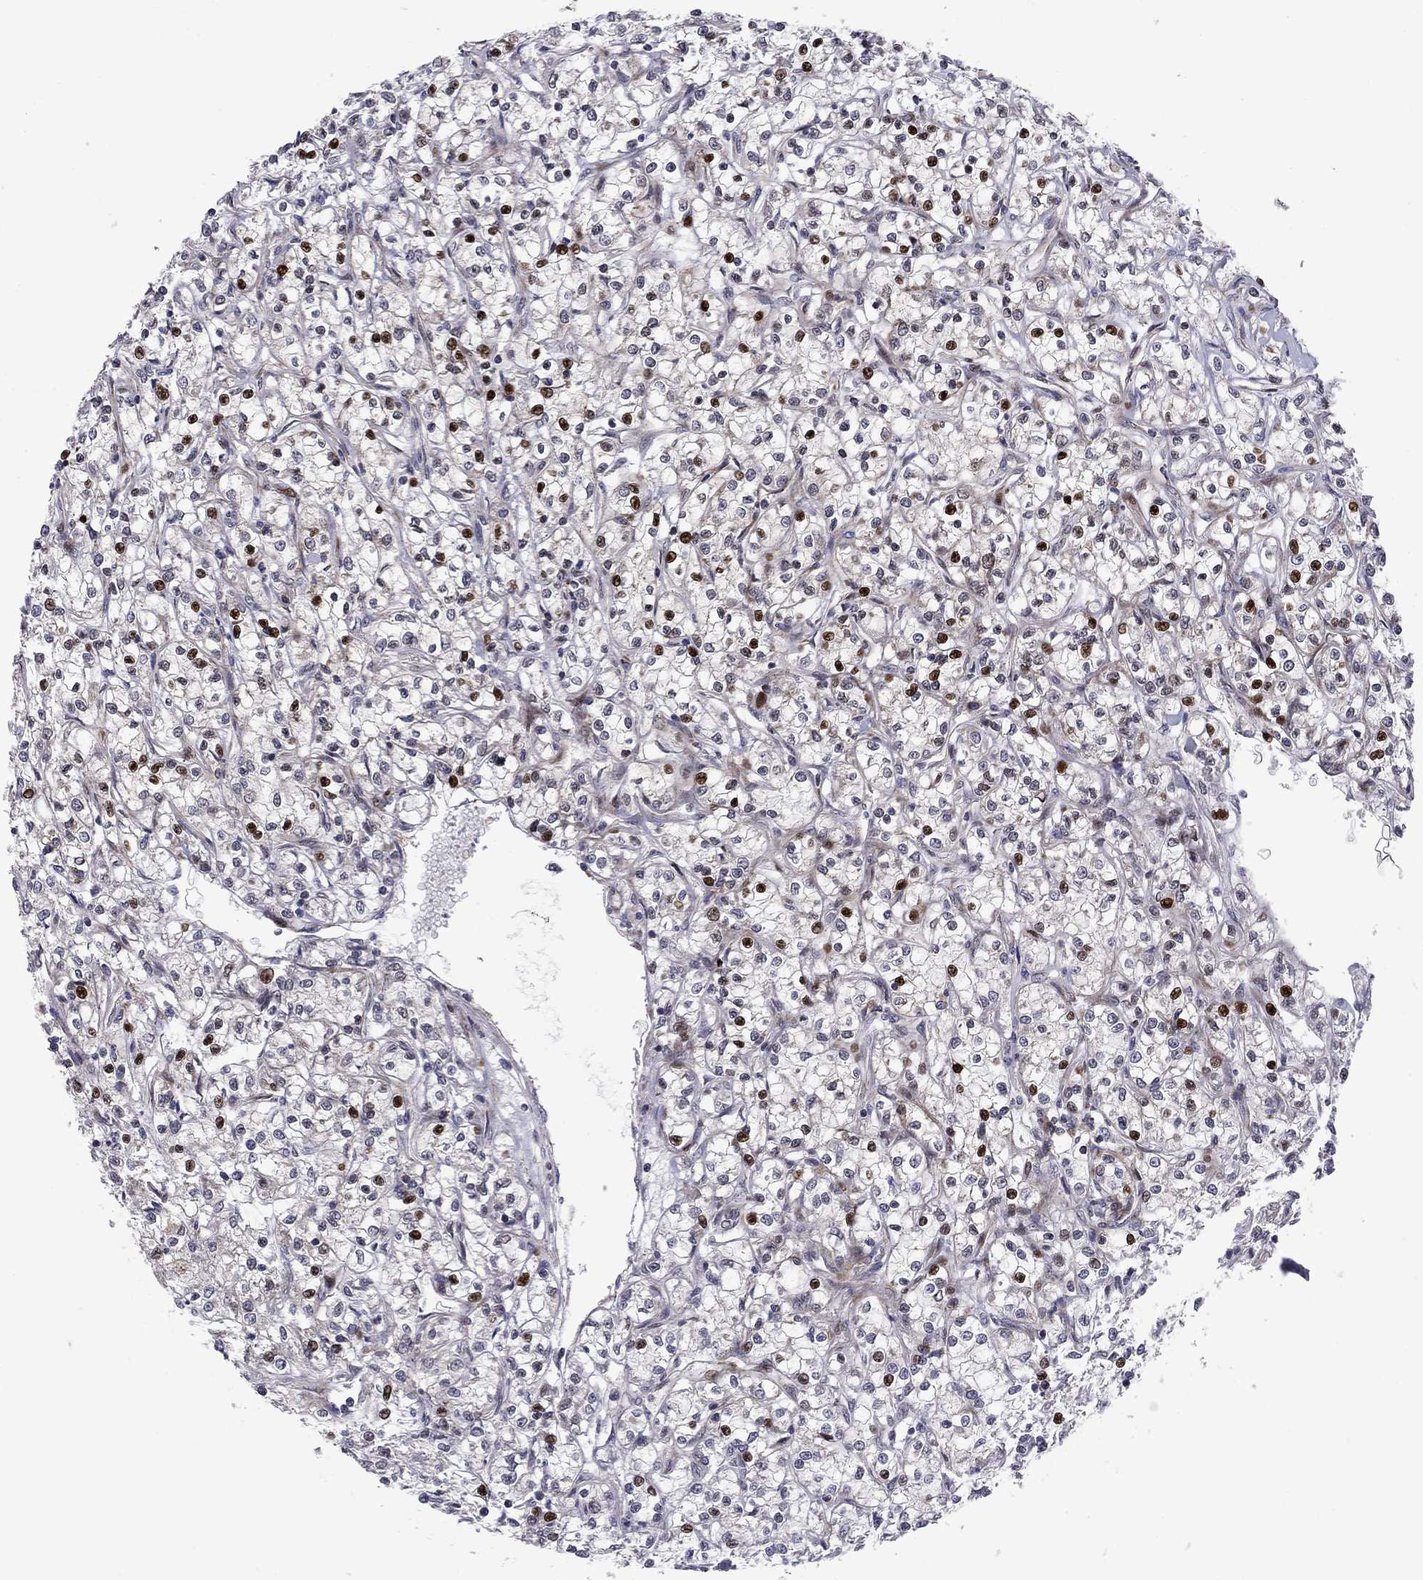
{"staining": {"intensity": "strong", "quantity": "<25%", "location": "nuclear"}, "tissue": "renal cancer", "cell_type": "Tumor cells", "image_type": "cancer", "snomed": [{"axis": "morphology", "description": "Adenocarcinoma, NOS"}, {"axis": "topography", "description": "Kidney"}], "caption": "Renal cancer (adenocarcinoma) was stained to show a protein in brown. There is medium levels of strong nuclear positivity in about <25% of tumor cells.", "gene": "MIOS", "patient": {"sex": "female", "age": 59}}